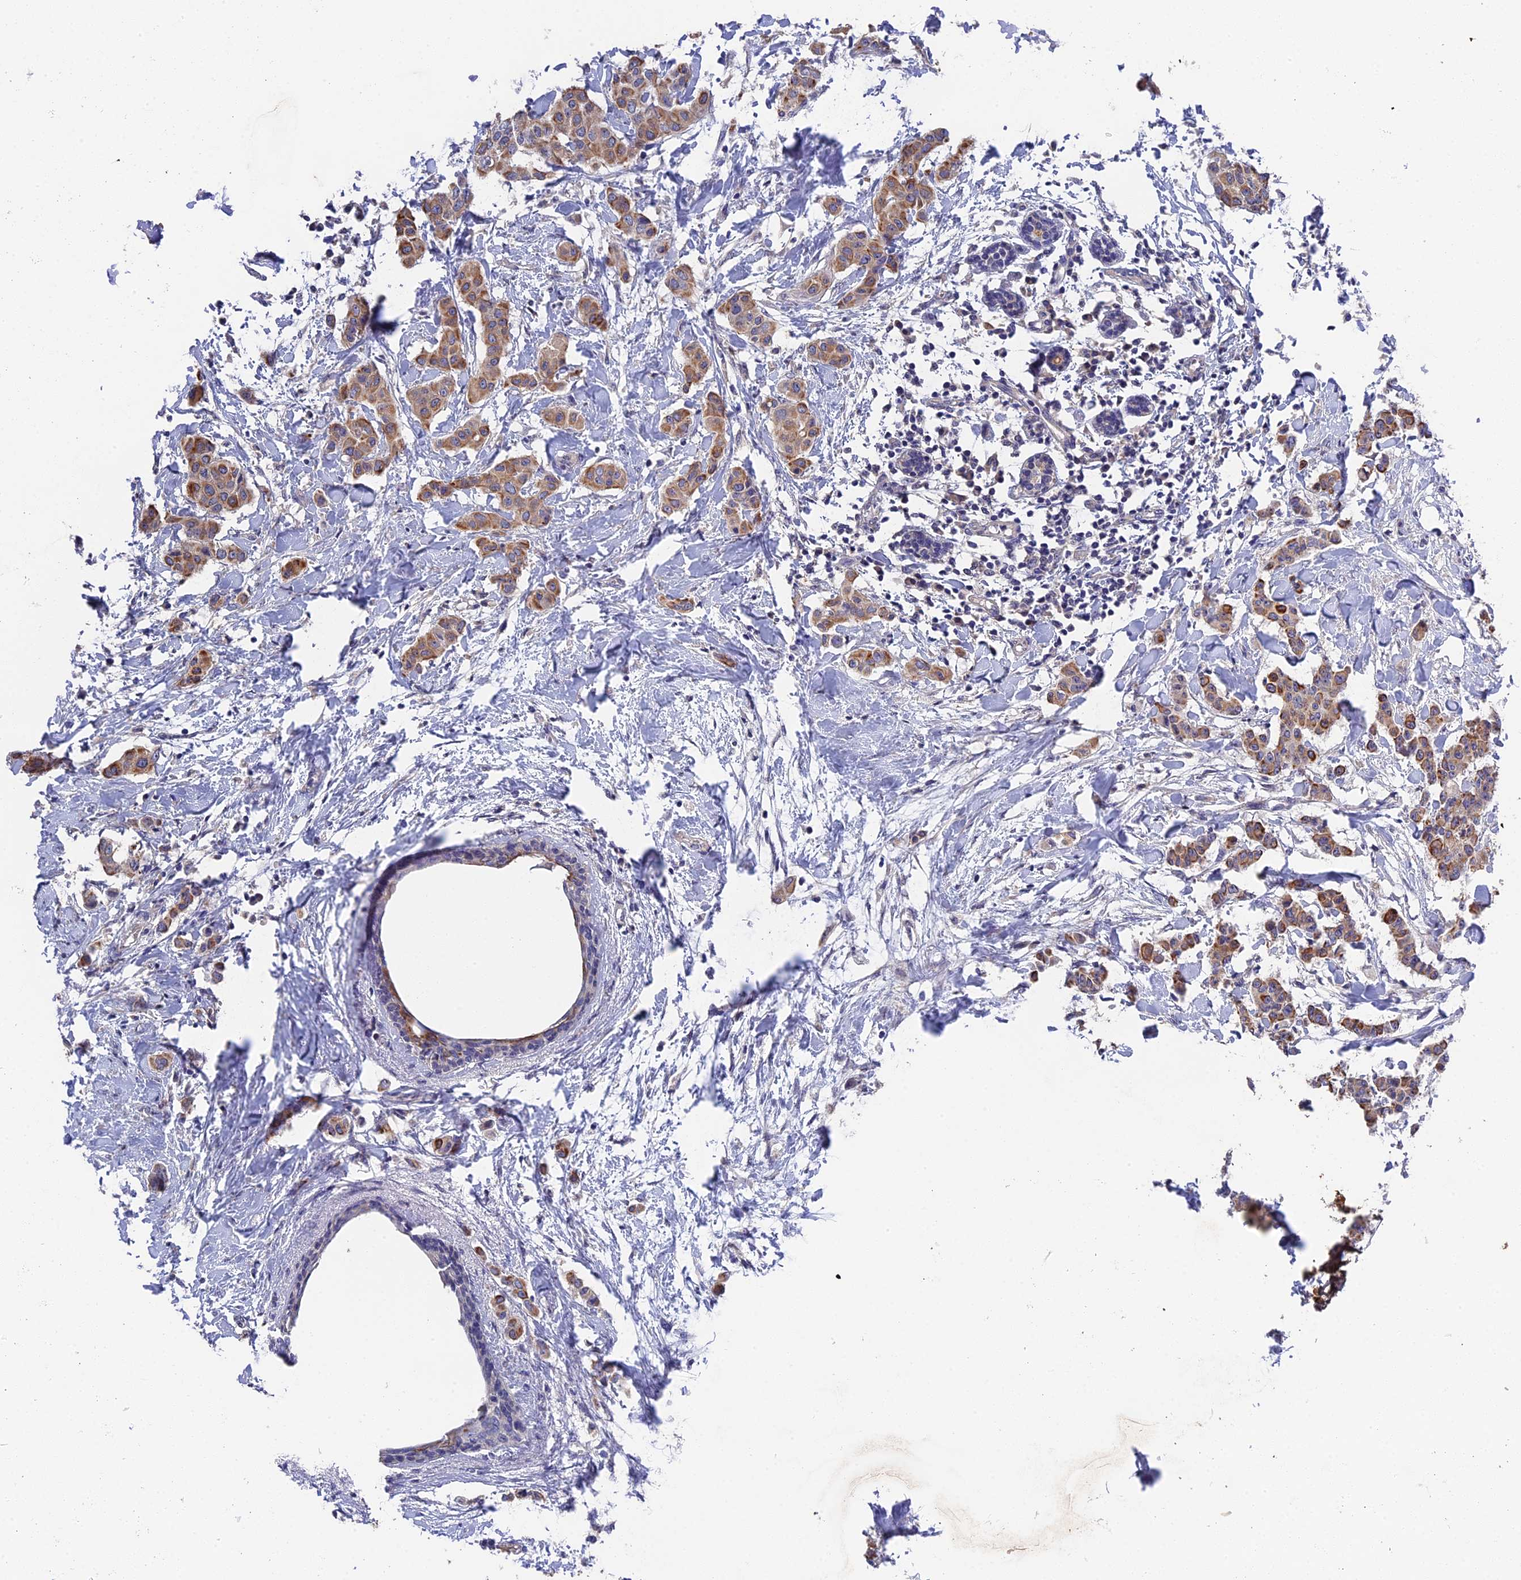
{"staining": {"intensity": "moderate", "quantity": ">75%", "location": "cytoplasmic/membranous"}, "tissue": "breast cancer", "cell_type": "Tumor cells", "image_type": "cancer", "snomed": [{"axis": "morphology", "description": "Duct carcinoma"}, {"axis": "topography", "description": "Breast"}], "caption": "The immunohistochemical stain labels moderate cytoplasmic/membranous expression in tumor cells of breast cancer (invasive ductal carcinoma) tissue.", "gene": "ZCCHC2", "patient": {"sex": "female", "age": 40}}